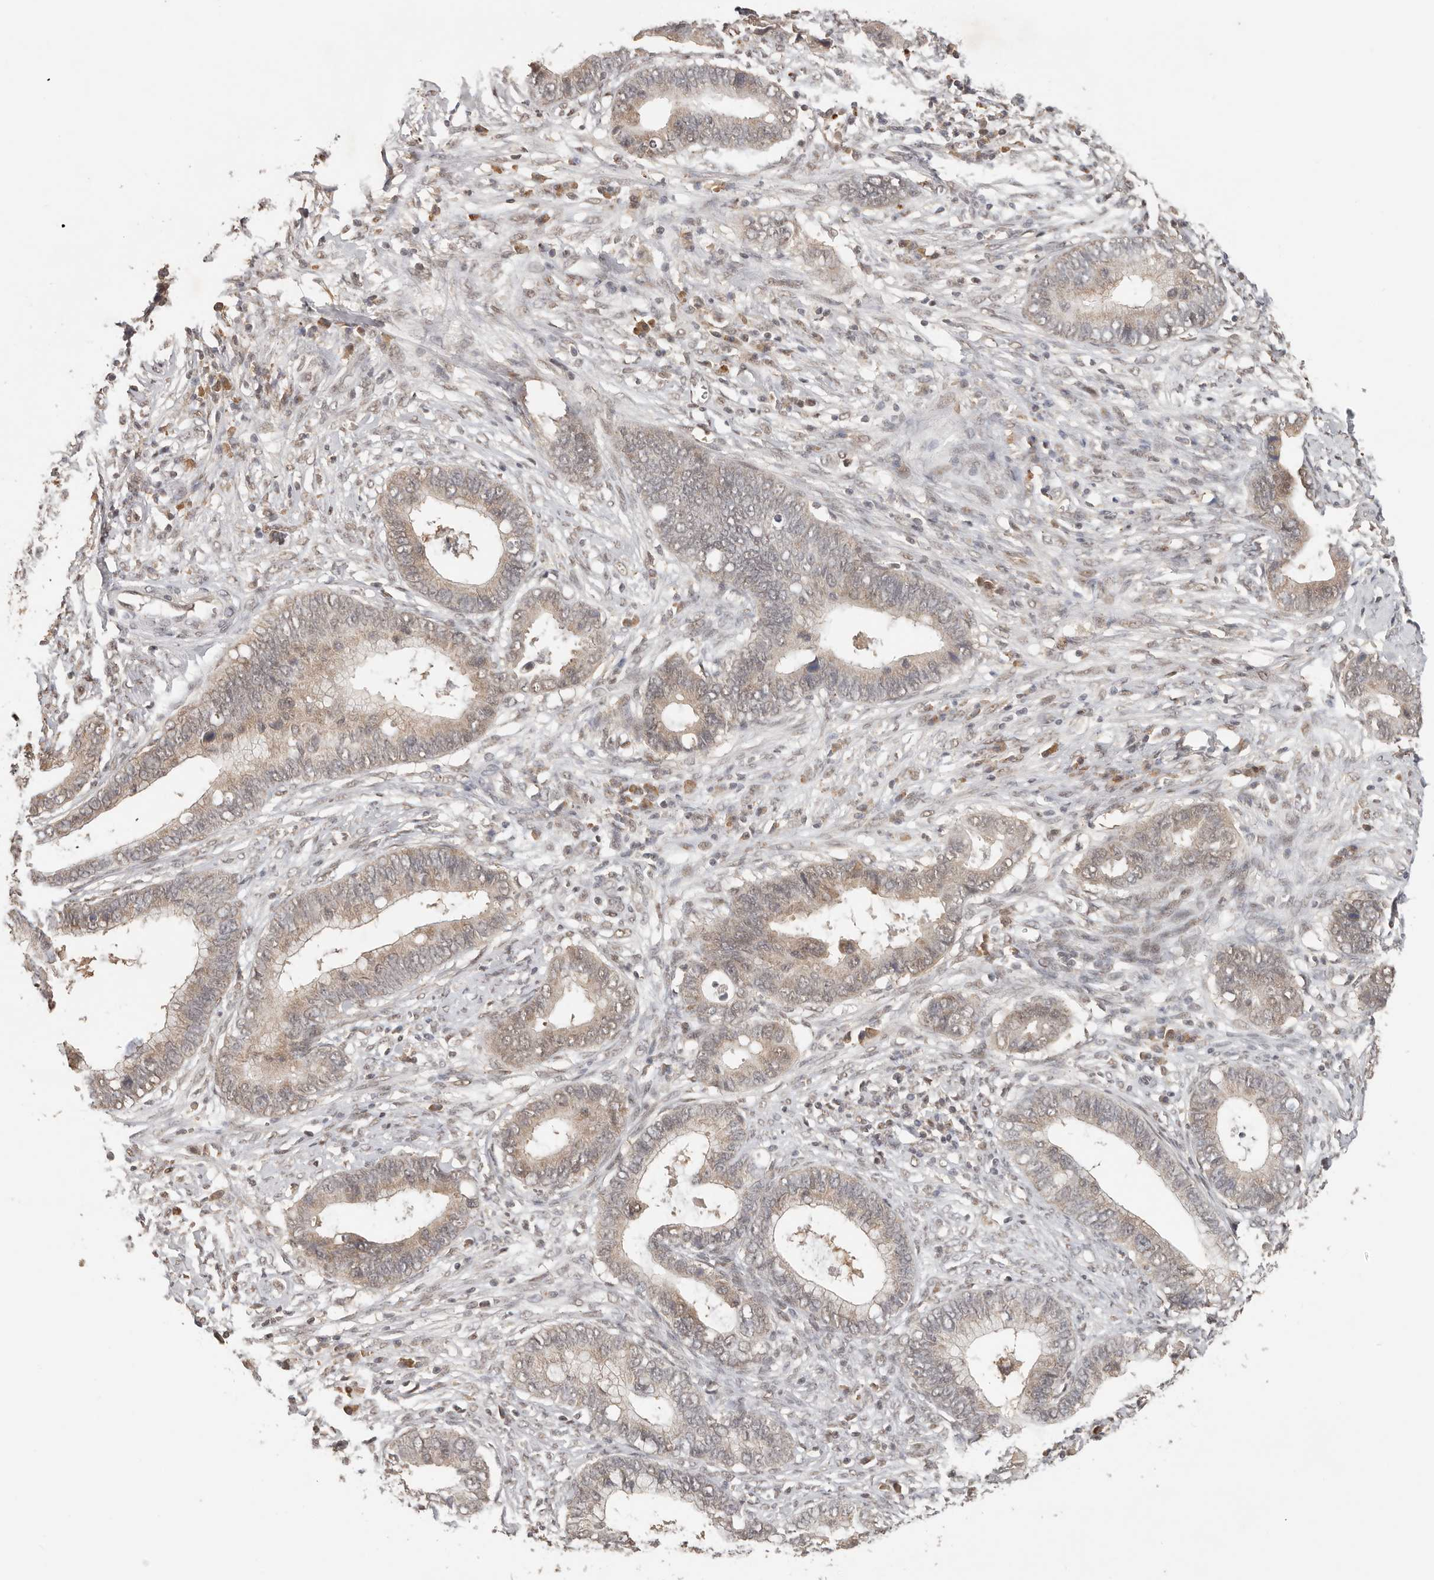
{"staining": {"intensity": "weak", "quantity": "<25%", "location": "cytoplasmic/membranous"}, "tissue": "cervical cancer", "cell_type": "Tumor cells", "image_type": "cancer", "snomed": [{"axis": "morphology", "description": "Adenocarcinoma, NOS"}, {"axis": "topography", "description": "Cervix"}], "caption": "IHC of human cervical cancer (adenocarcinoma) shows no expression in tumor cells.", "gene": "SEC14L1", "patient": {"sex": "female", "age": 44}}